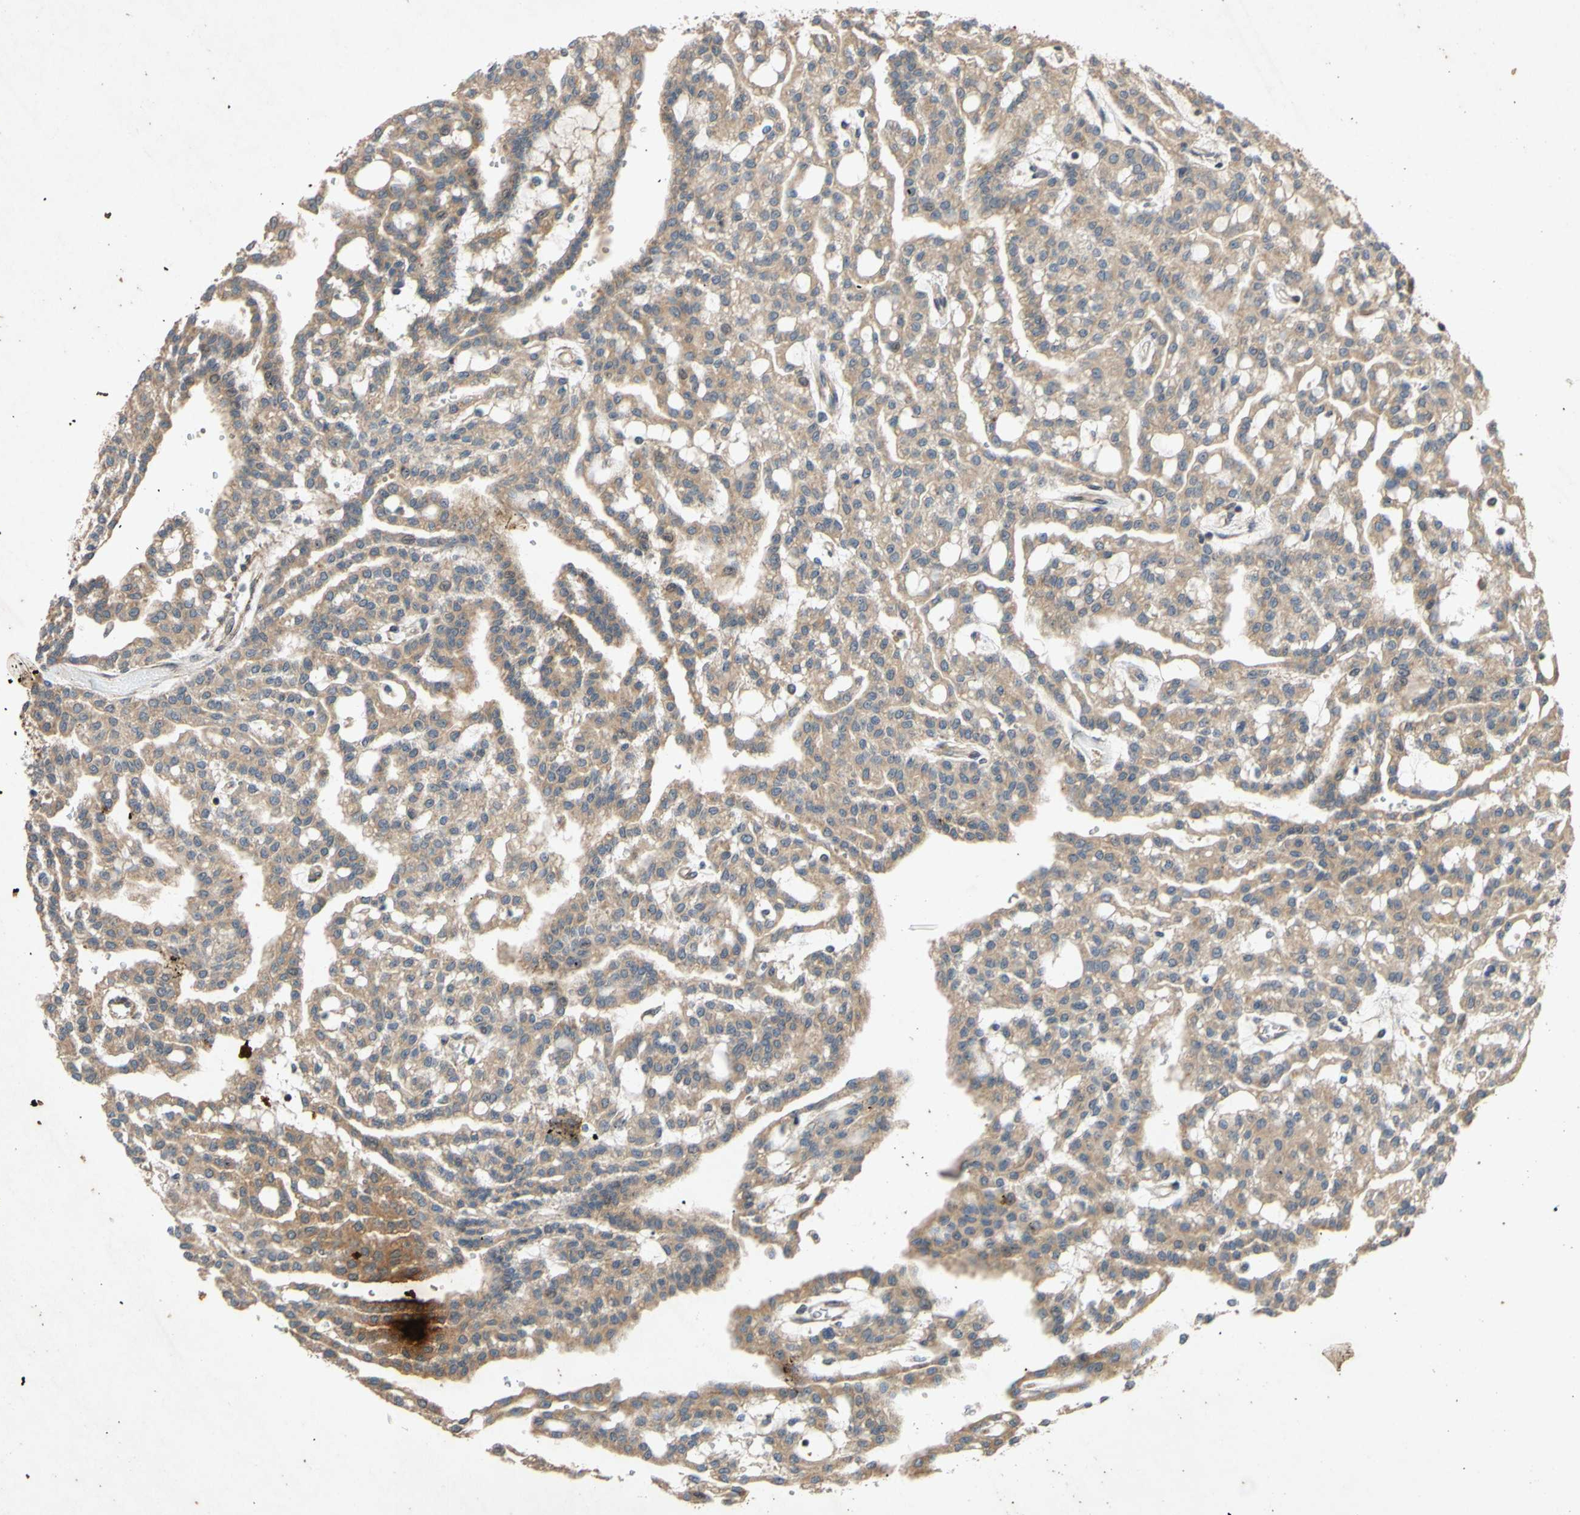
{"staining": {"intensity": "moderate", "quantity": ">75%", "location": "cytoplasmic/membranous"}, "tissue": "renal cancer", "cell_type": "Tumor cells", "image_type": "cancer", "snomed": [{"axis": "morphology", "description": "Adenocarcinoma, NOS"}, {"axis": "topography", "description": "Kidney"}], "caption": "Protein analysis of adenocarcinoma (renal) tissue shows moderate cytoplasmic/membranous expression in about >75% of tumor cells.", "gene": "PARD6A", "patient": {"sex": "male", "age": 63}}